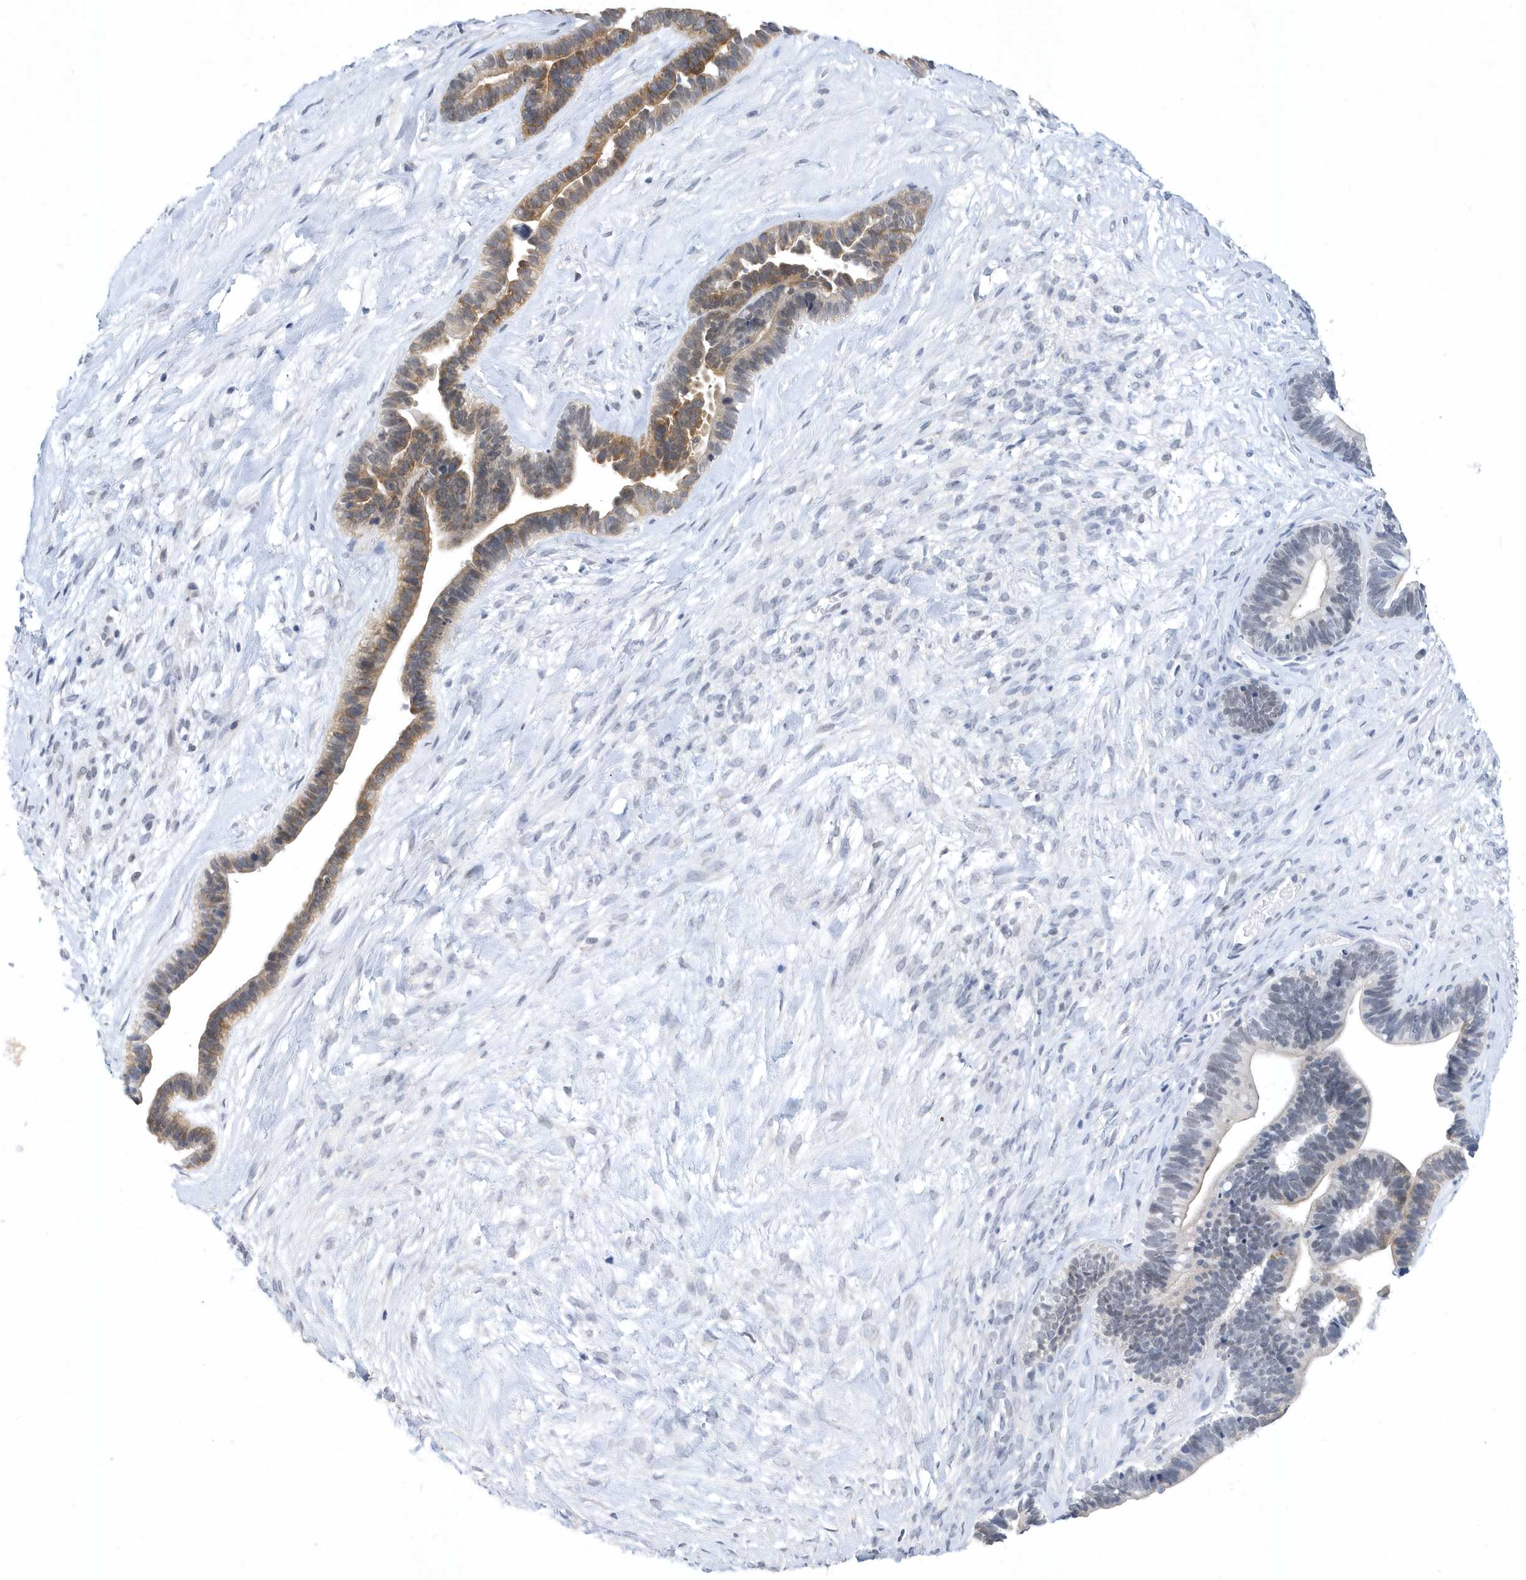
{"staining": {"intensity": "moderate", "quantity": "25%-75%", "location": "cytoplasmic/membranous"}, "tissue": "ovarian cancer", "cell_type": "Tumor cells", "image_type": "cancer", "snomed": [{"axis": "morphology", "description": "Cystadenocarcinoma, serous, NOS"}, {"axis": "topography", "description": "Ovary"}], "caption": "Human ovarian serous cystadenocarcinoma stained with a brown dye reveals moderate cytoplasmic/membranous positive staining in about 25%-75% of tumor cells.", "gene": "SRGAP3", "patient": {"sex": "female", "age": 56}}